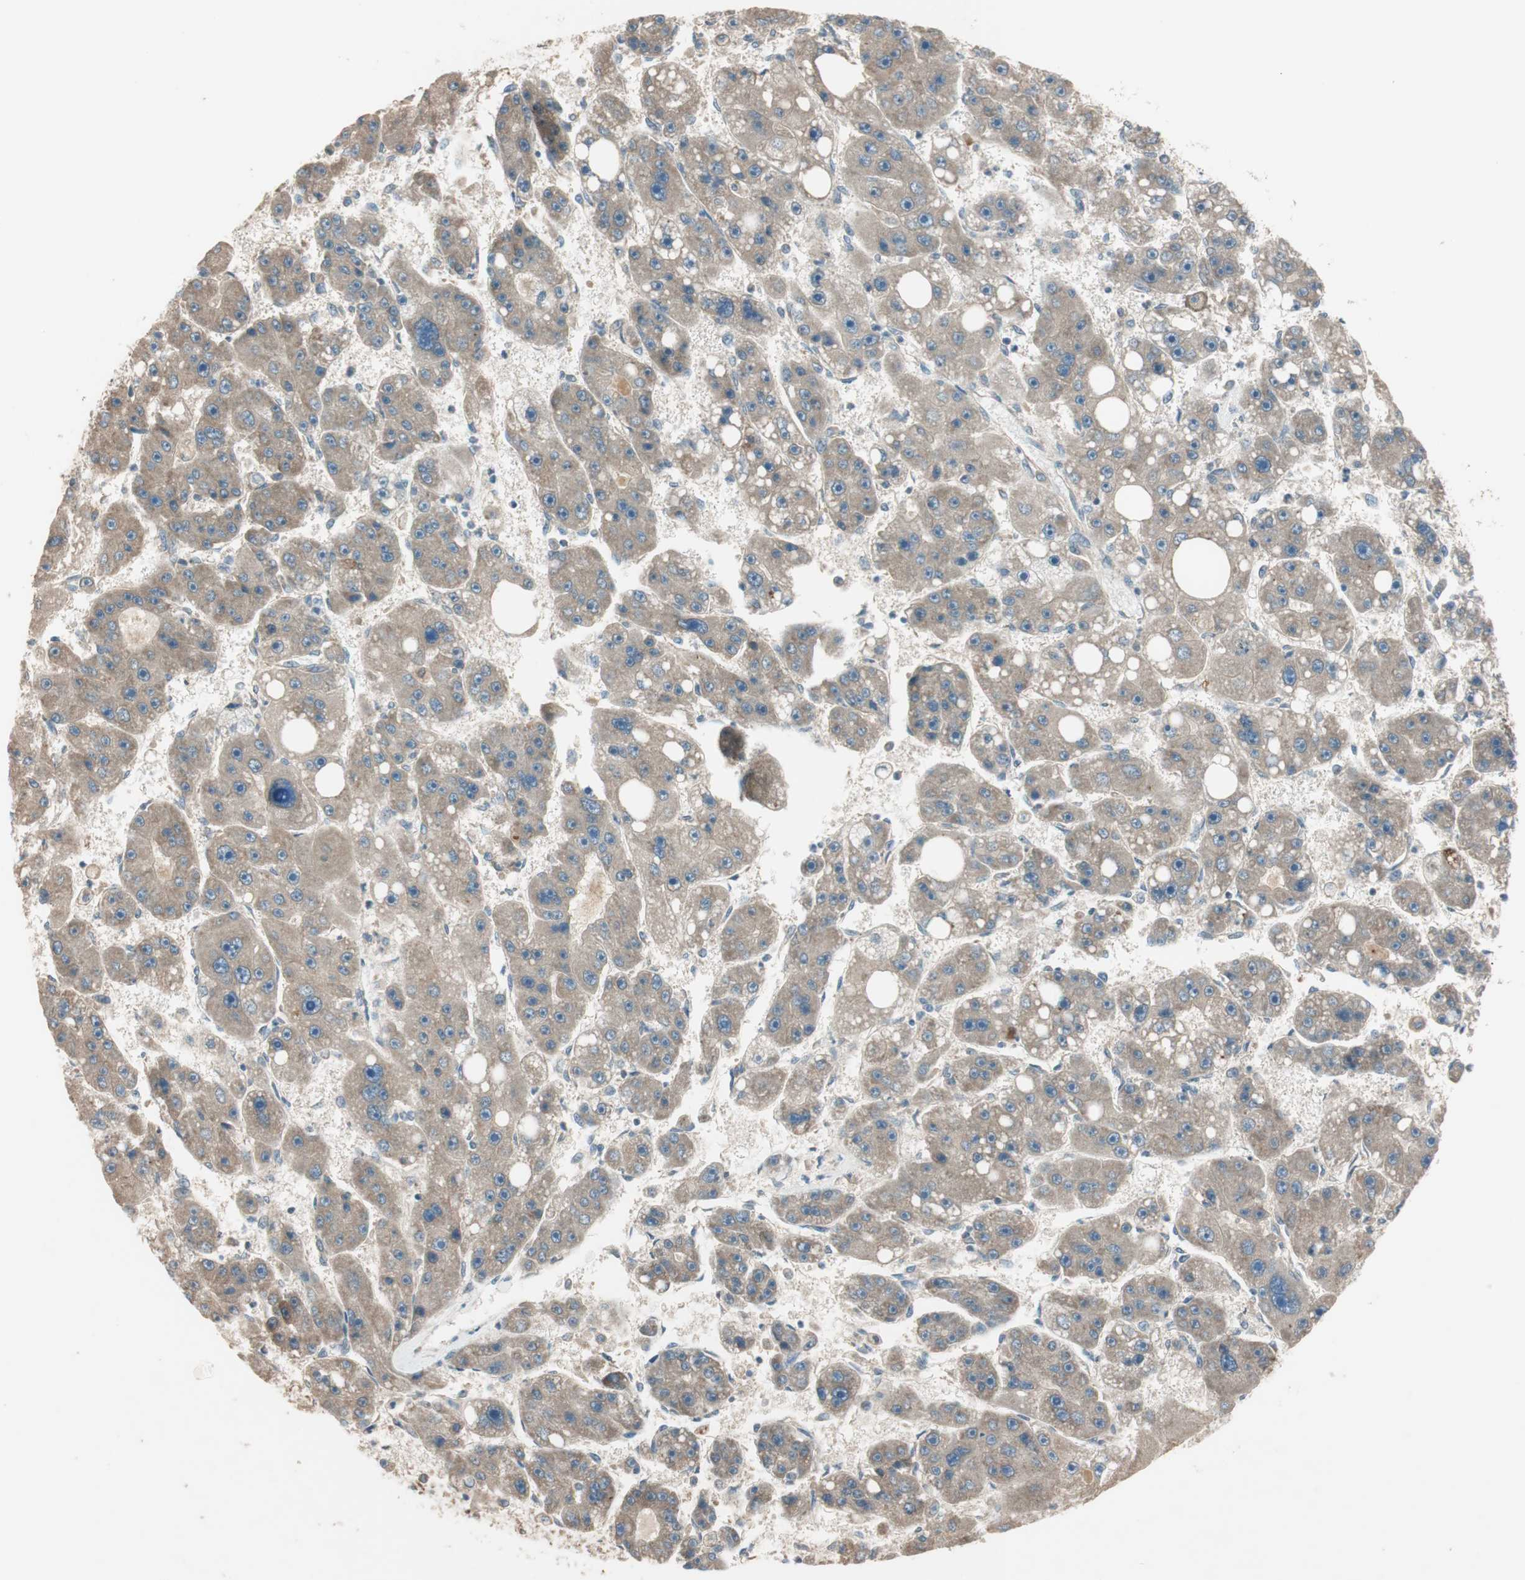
{"staining": {"intensity": "moderate", "quantity": ">75%", "location": "cytoplasmic/membranous"}, "tissue": "liver cancer", "cell_type": "Tumor cells", "image_type": "cancer", "snomed": [{"axis": "morphology", "description": "Carcinoma, Hepatocellular, NOS"}, {"axis": "topography", "description": "Liver"}], "caption": "Protein expression analysis of liver cancer displays moderate cytoplasmic/membranous staining in approximately >75% of tumor cells.", "gene": "CC2D1A", "patient": {"sex": "female", "age": 61}}